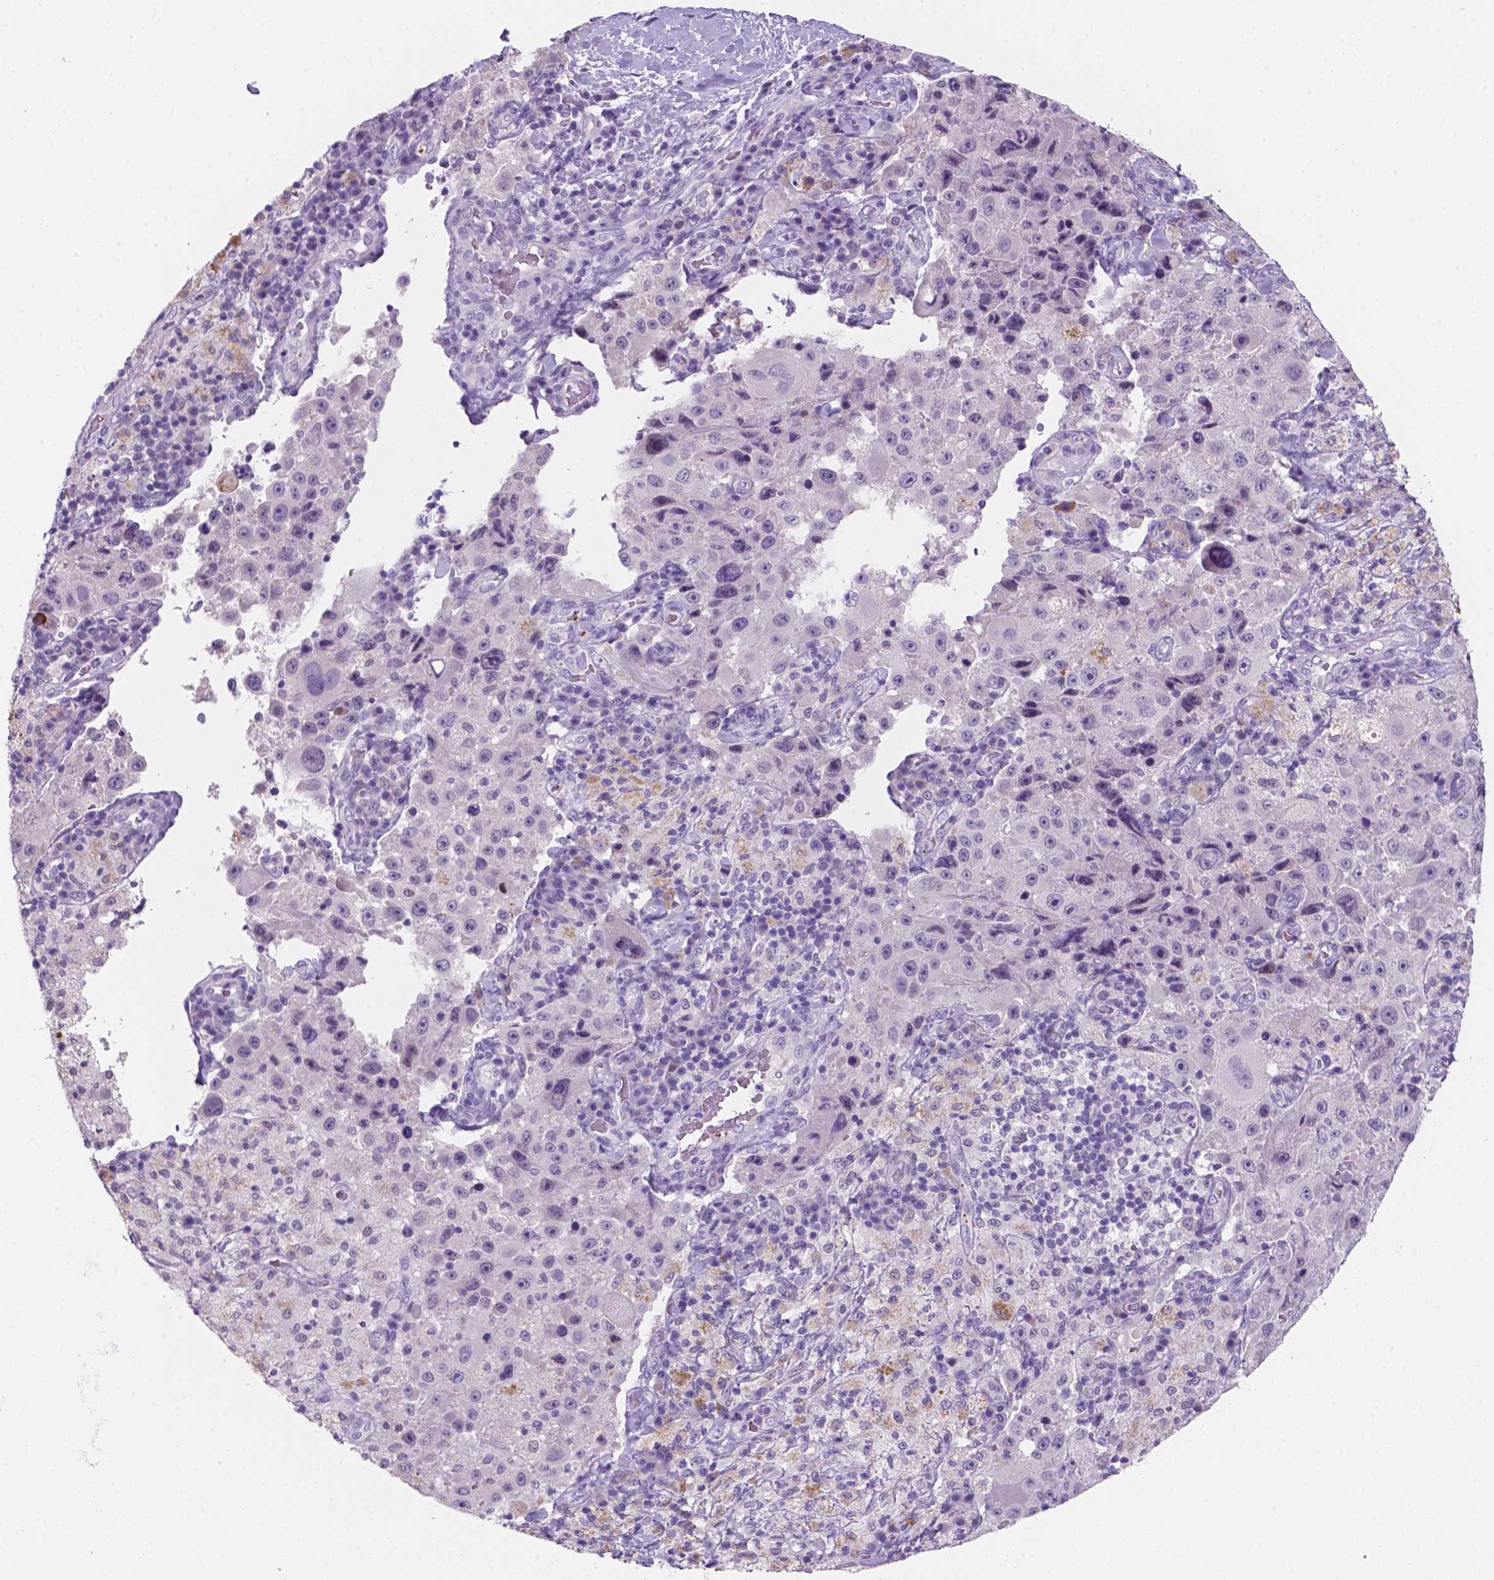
{"staining": {"intensity": "negative", "quantity": "none", "location": "none"}, "tissue": "melanoma", "cell_type": "Tumor cells", "image_type": "cancer", "snomed": [{"axis": "morphology", "description": "Malignant melanoma, Metastatic site"}, {"axis": "topography", "description": "Lymph node"}], "caption": "Image shows no protein expression in tumor cells of melanoma tissue. Brightfield microscopy of immunohistochemistry (IHC) stained with DAB (brown) and hematoxylin (blue), captured at high magnification.", "gene": "EBLN2", "patient": {"sex": "male", "age": 62}}